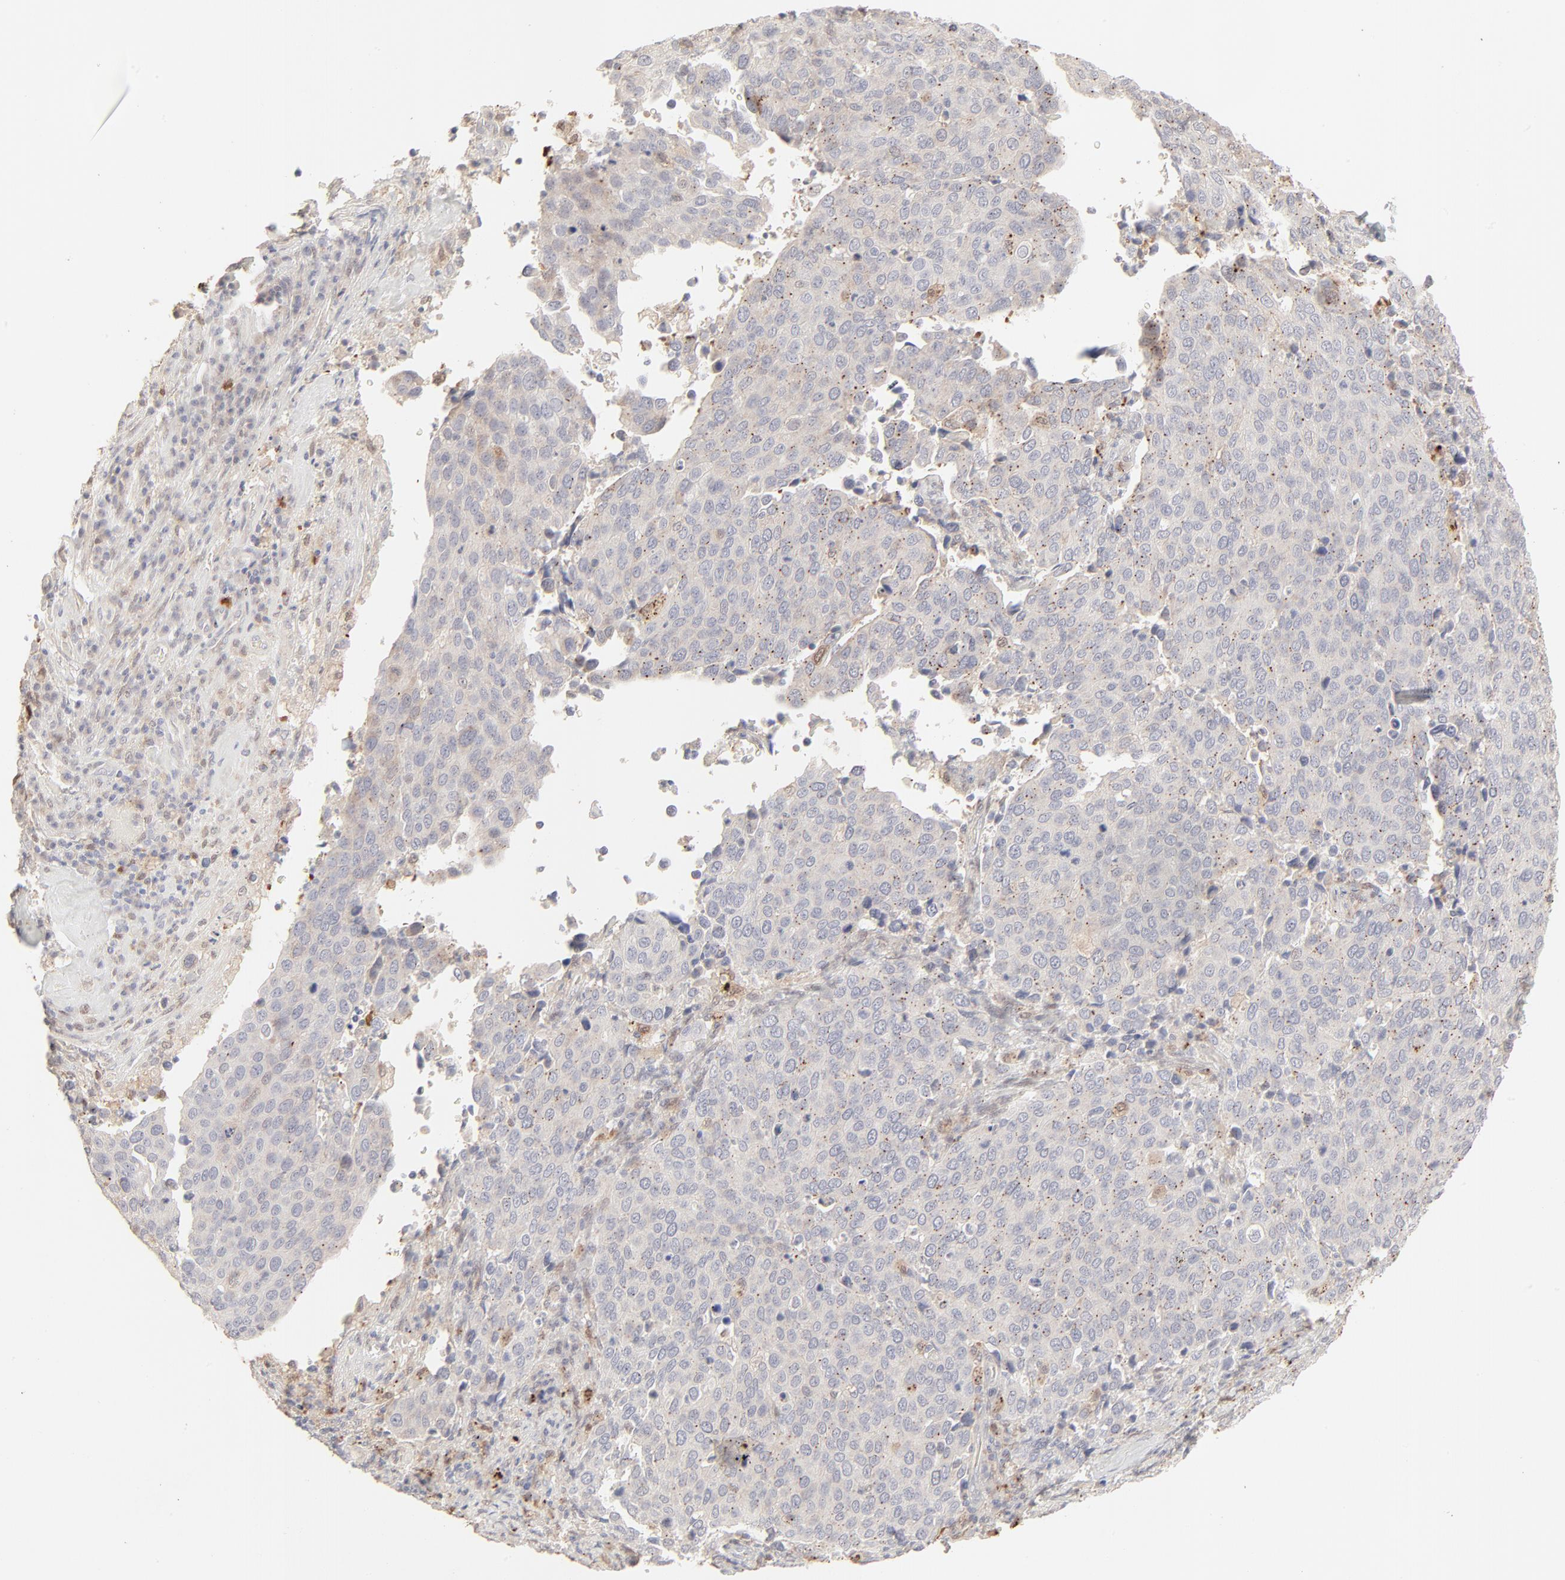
{"staining": {"intensity": "negative", "quantity": "none", "location": "none"}, "tissue": "cervical cancer", "cell_type": "Tumor cells", "image_type": "cancer", "snomed": [{"axis": "morphology", "description": "Squamous cell carcinoma, NOS"}, {"axis": "topography", "description": "Cervix"}], "caption": "A micrograph of cervical cancer (squamous cell carcinoma) stained for a protein displays no brown staining in tumor cells.", "gene": "LGALS2", "patient": {"sex": "female", "age": 54}}